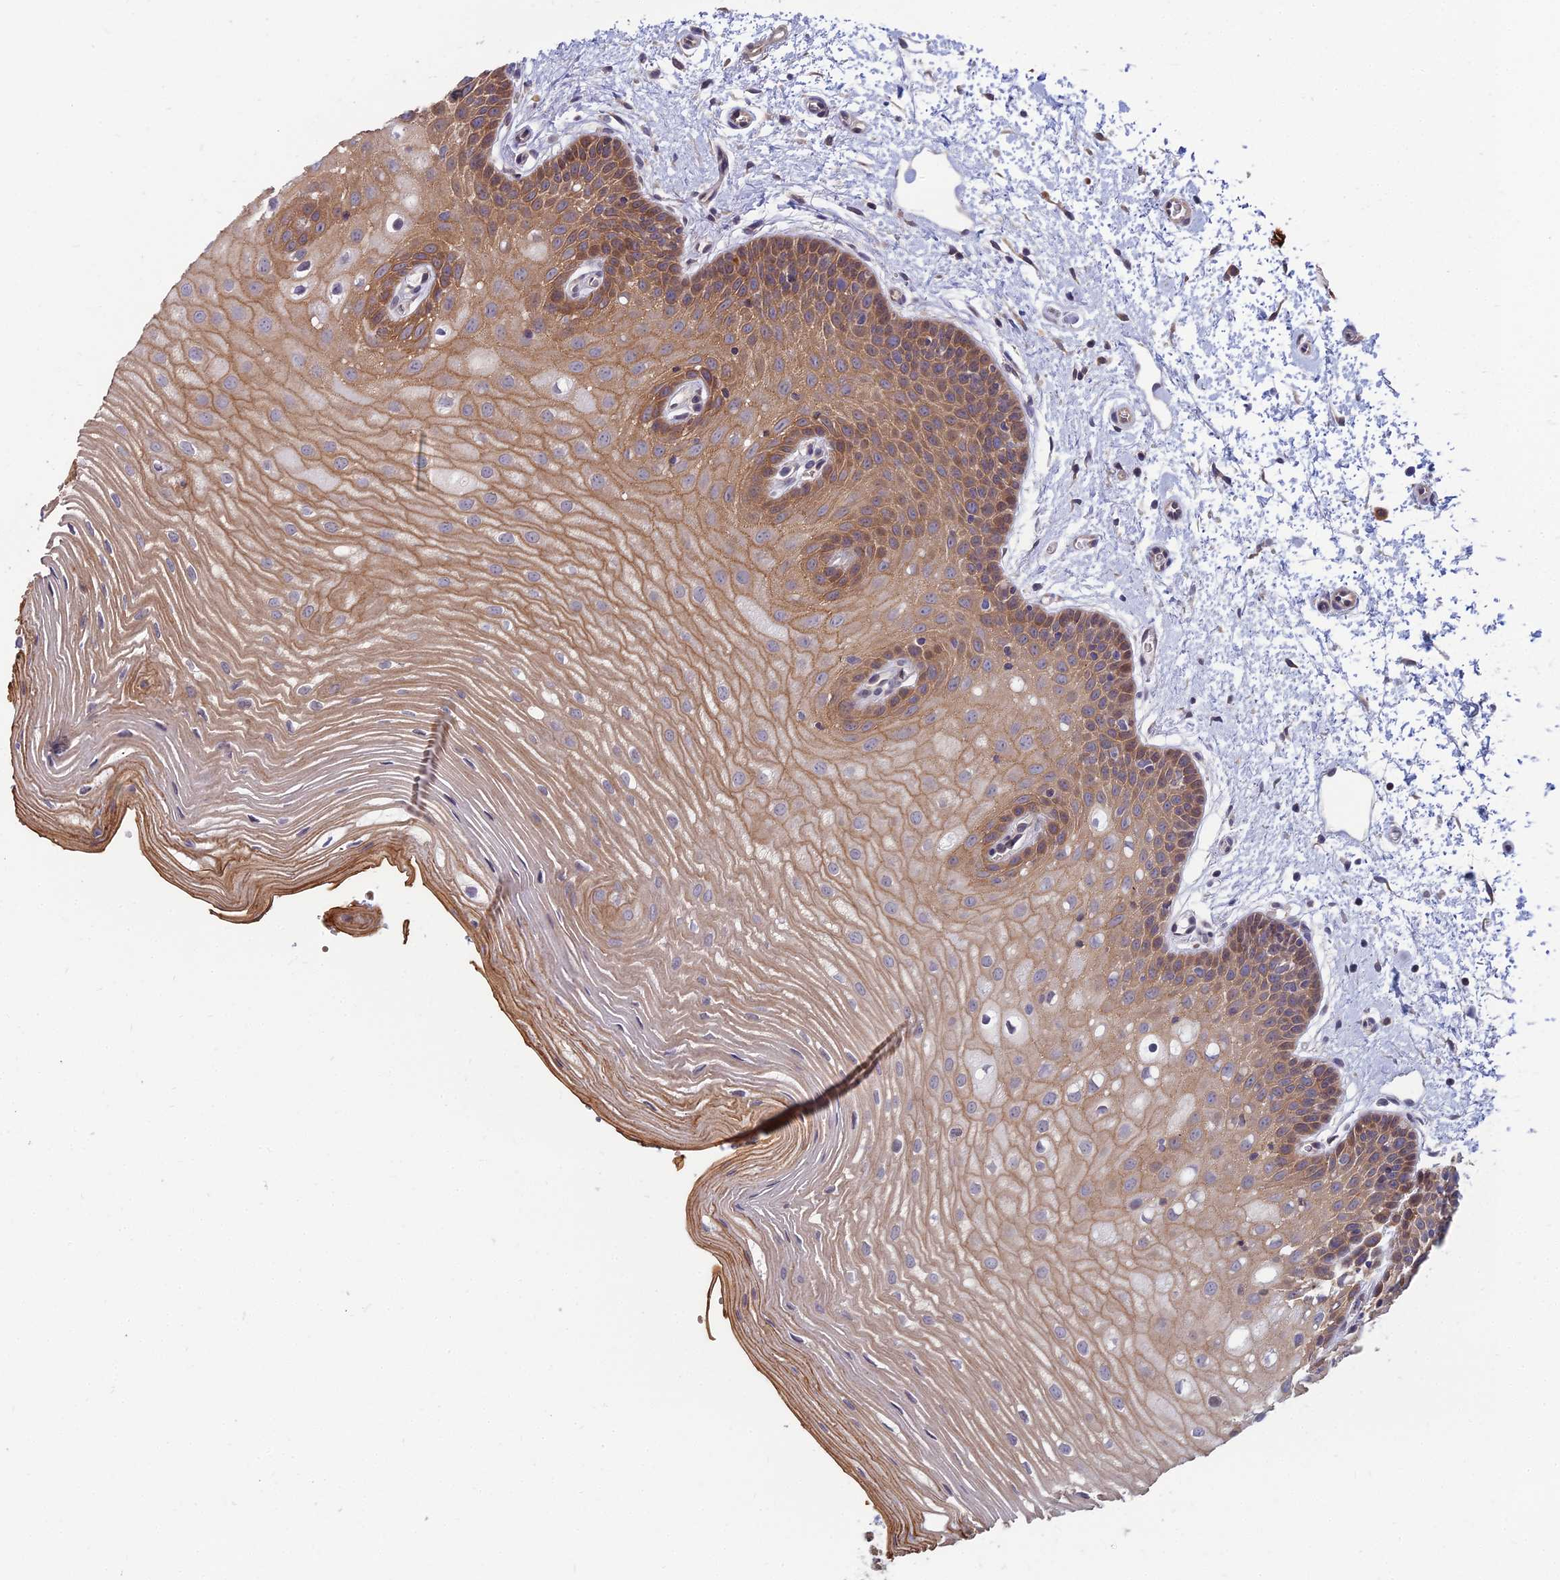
{"staining": {"intensity": "moderate", "quantity": ">75%", "location": "cytoplasmic/membranous,nuclear"}, "tissue": "oral mucosa", "cell_type": "Squamous epithelial cells", "image_type": "normal", "snomed": [{"axis": "morphology", "description": "Normal tissue, NOS"}, {"axis": "topography", "description": "Oral tissue"}, {"axis": "topography", "description": "Tounge, NOS"}], "caption": "A high-resolution image shows immunohistochemistry (IHC) staining of benign oral mucosa, which shows moderate cytoplasmic/membranous,nuclear staining in about >75% of squamous epithelial cells. (DAB (3,3'-diaminobenzidine) IHC with brightfield microscopy, high magnification).", "gene": "OPA3", "patient": {"sex": "female", "age": 73}}